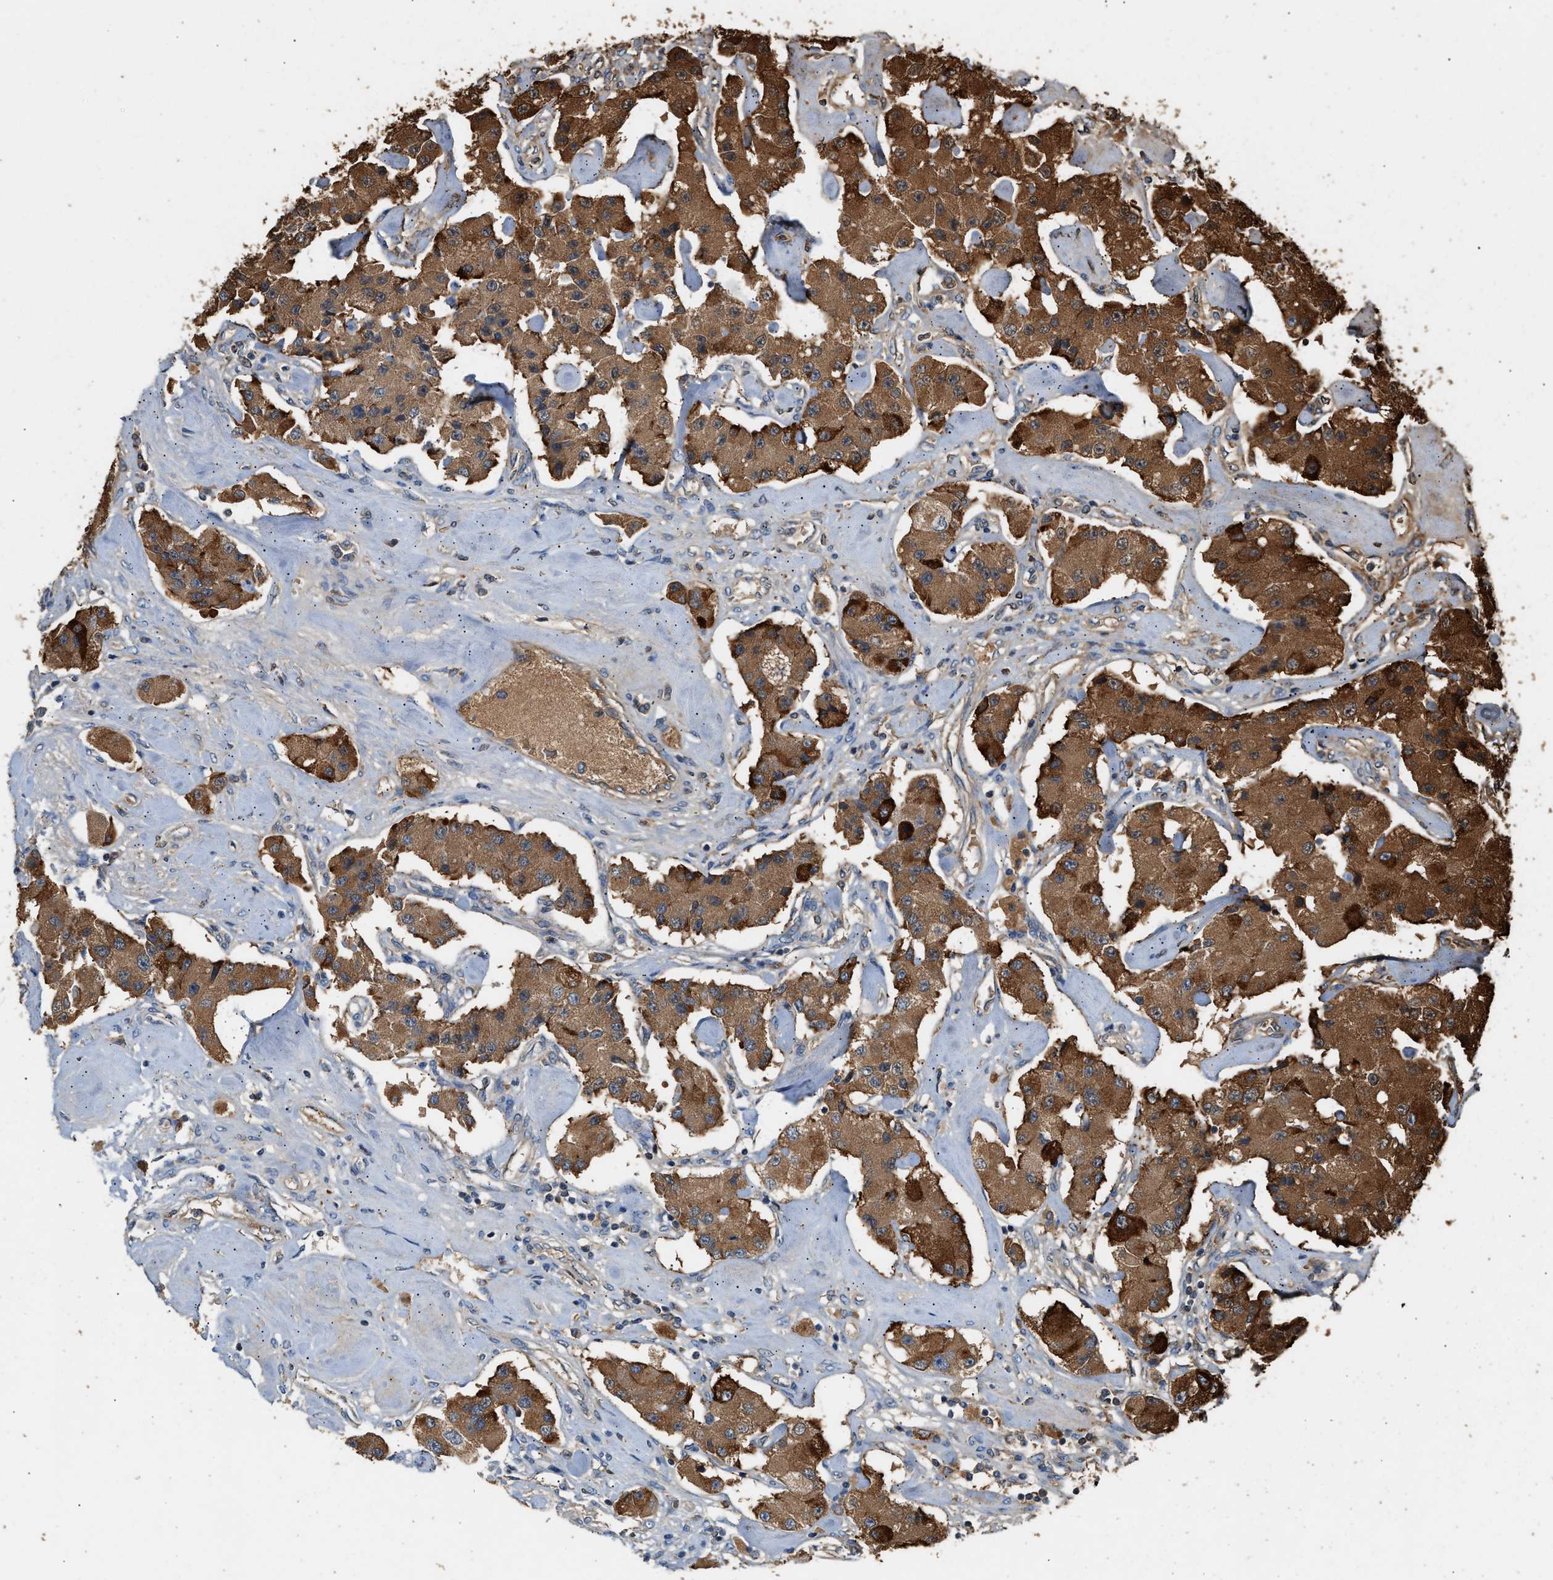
{"staining": {"intensity": "moderate", "quantity": ">75%", "location": "cytoplasmic/membranous"}, "tissue": "carcinoid", "cell_type": "Tumor cells", "image_type": "cancer", "snomed": [{"axis": "morphology", "description": "Carcinoid, malignant, NOS"}, {"axis": "topography", "description": "Pancreas"}], "caption": "Immunohistochemistry (IHC) (DAB (3,3'-diaminobenzidine)) staining of human carcinoid (malignant) displays moderate cytoplasmic/membranous protein positivity in about >75% of tumor cells. (DAB IHC, brown staining for protein, blue staining for nuclei).", "gene": "TMEM268", "patient": {"sex": "male", "age": 41}}